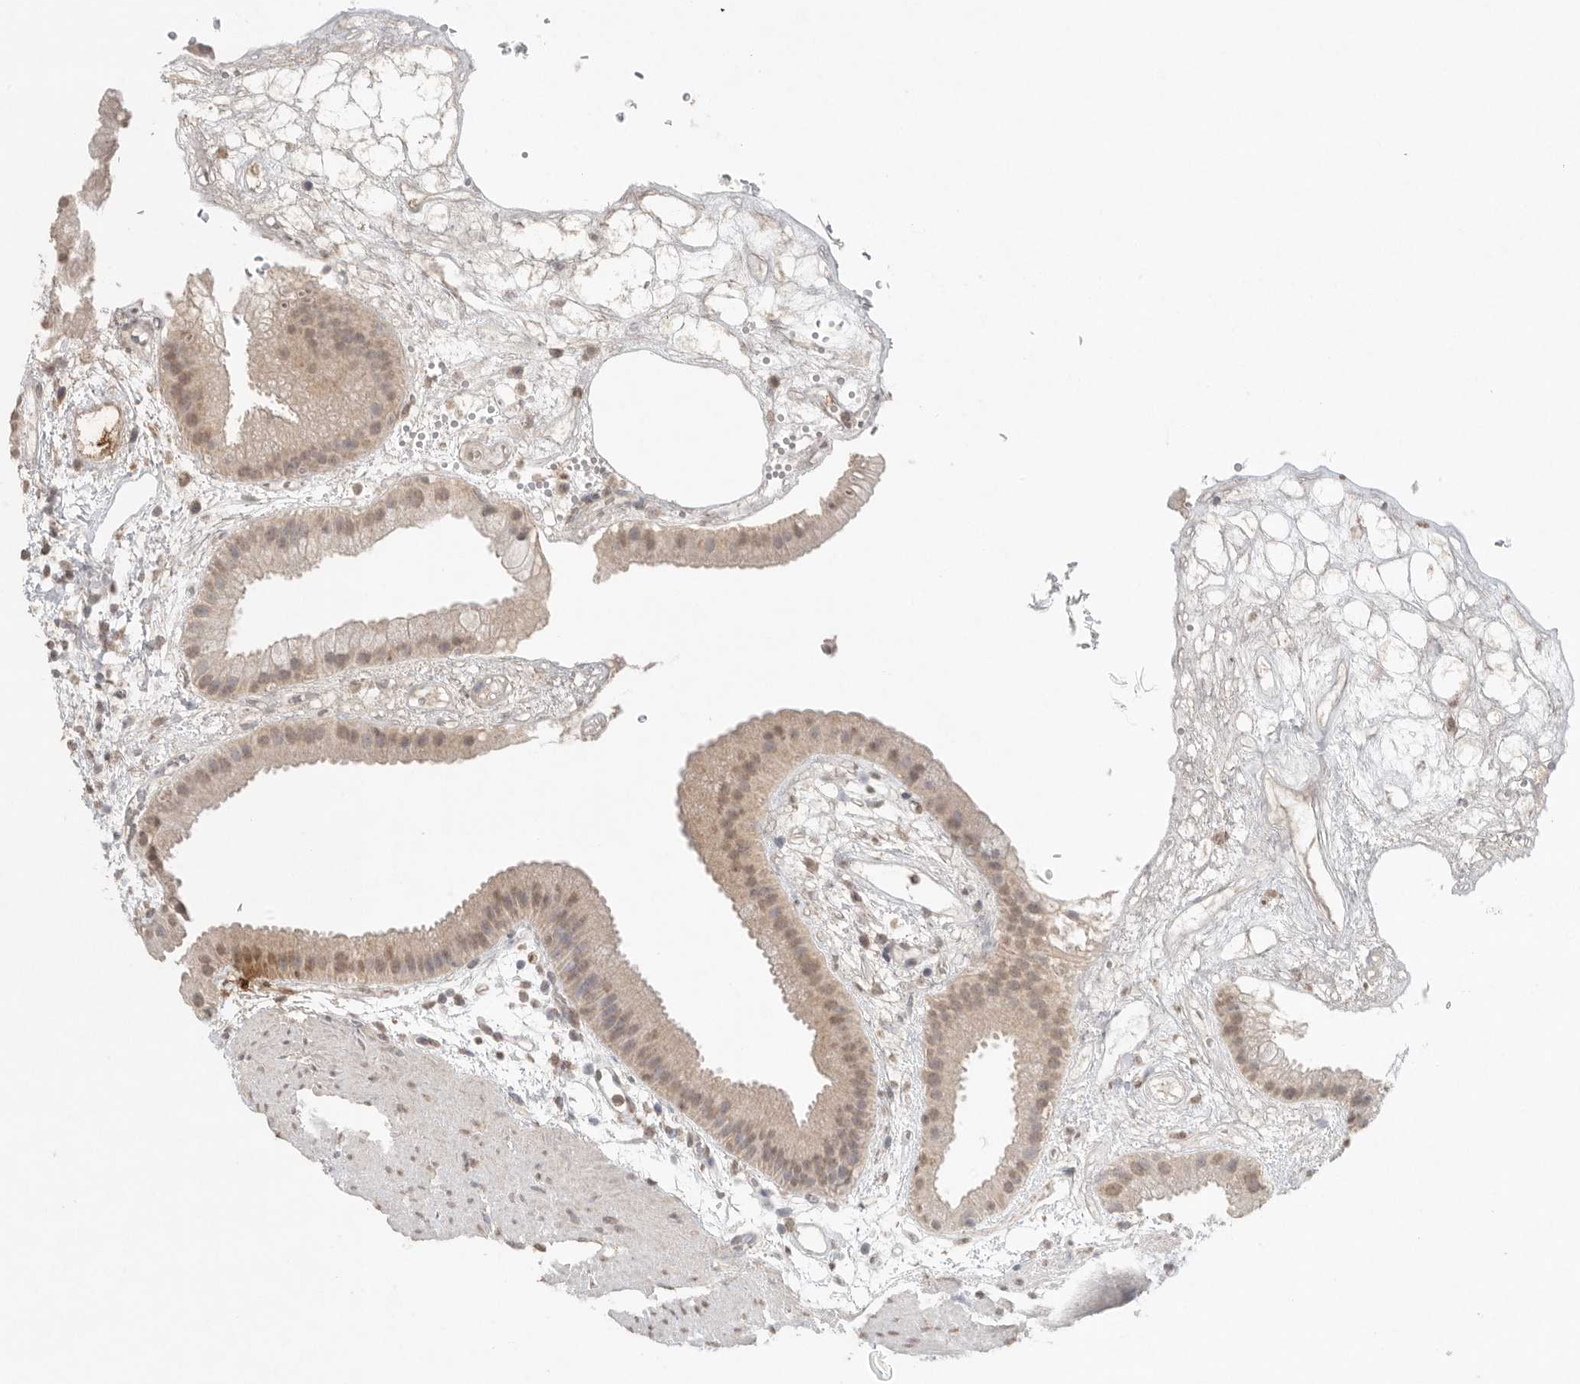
{"staining": {"intensity": "weak", "quantity": ">75%", "location": "cytoplasmic/membranous,nuclear"}, "tissue": "gallbladder", "cell_type": "Glandular cells", "image_type": "normal", "snomed": [{"axis": "morphology", "description": "Normal tissue, NOS"}, {"axis": "topography", "description": "Gallbladder"}], "caption": "Gallbladder stained with DAB (3,3'-diaminobenzidine) immunohistochemistry (IHC) reveals low levels of weak cytoplasmic/membranous,nuclear expression in approximately >75% of glandular cells.", "gene": "KLK5", "patient": {"sex": "female", "age": 64}}